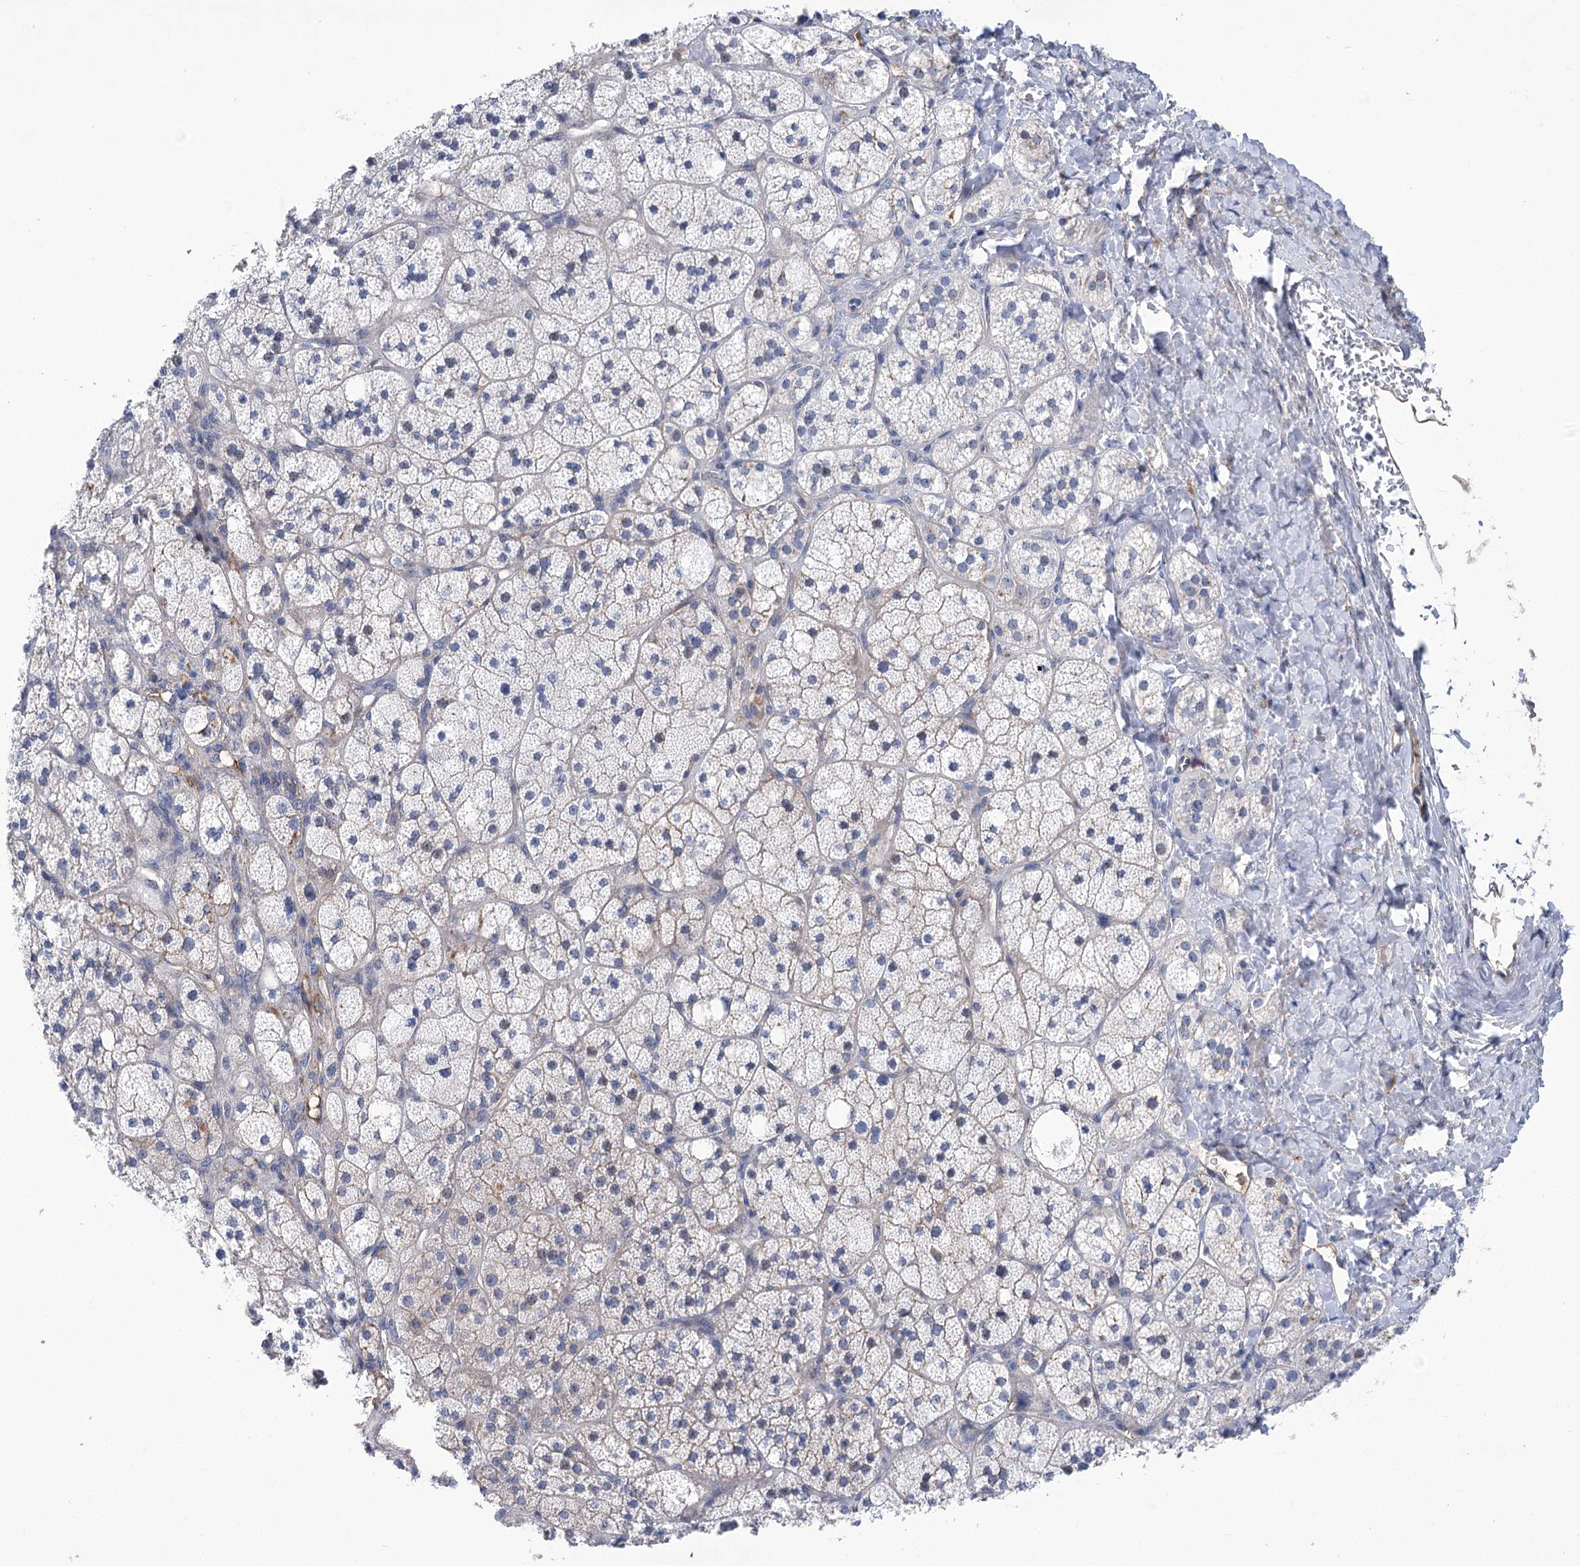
{"staining": {"intensity": "weak", "quantity": "<25%", "location": "cytoplasmic/membranous"}, "tissue": "adrenal gland", "cell_type": "Glandular cells", "image_type": "normal", "snomed": [{"axis": "morphology", "description": "Normal tissue, NOS"}, {"axis": "topography", "description": "Adrenal gland"}], "caption": "High magnification brightfield microscopy of normal adrenal gland stained with DAB (3,3'-diaminobenzidine) (brown) and counterstained with hematoxylin (blue): glandular cells show no significant staining. (Brightfield microscopy of DAB immunohistochemistry at high magnification).", "gene": "CEP164", "patient": {"sex": "male", "age": 61}}